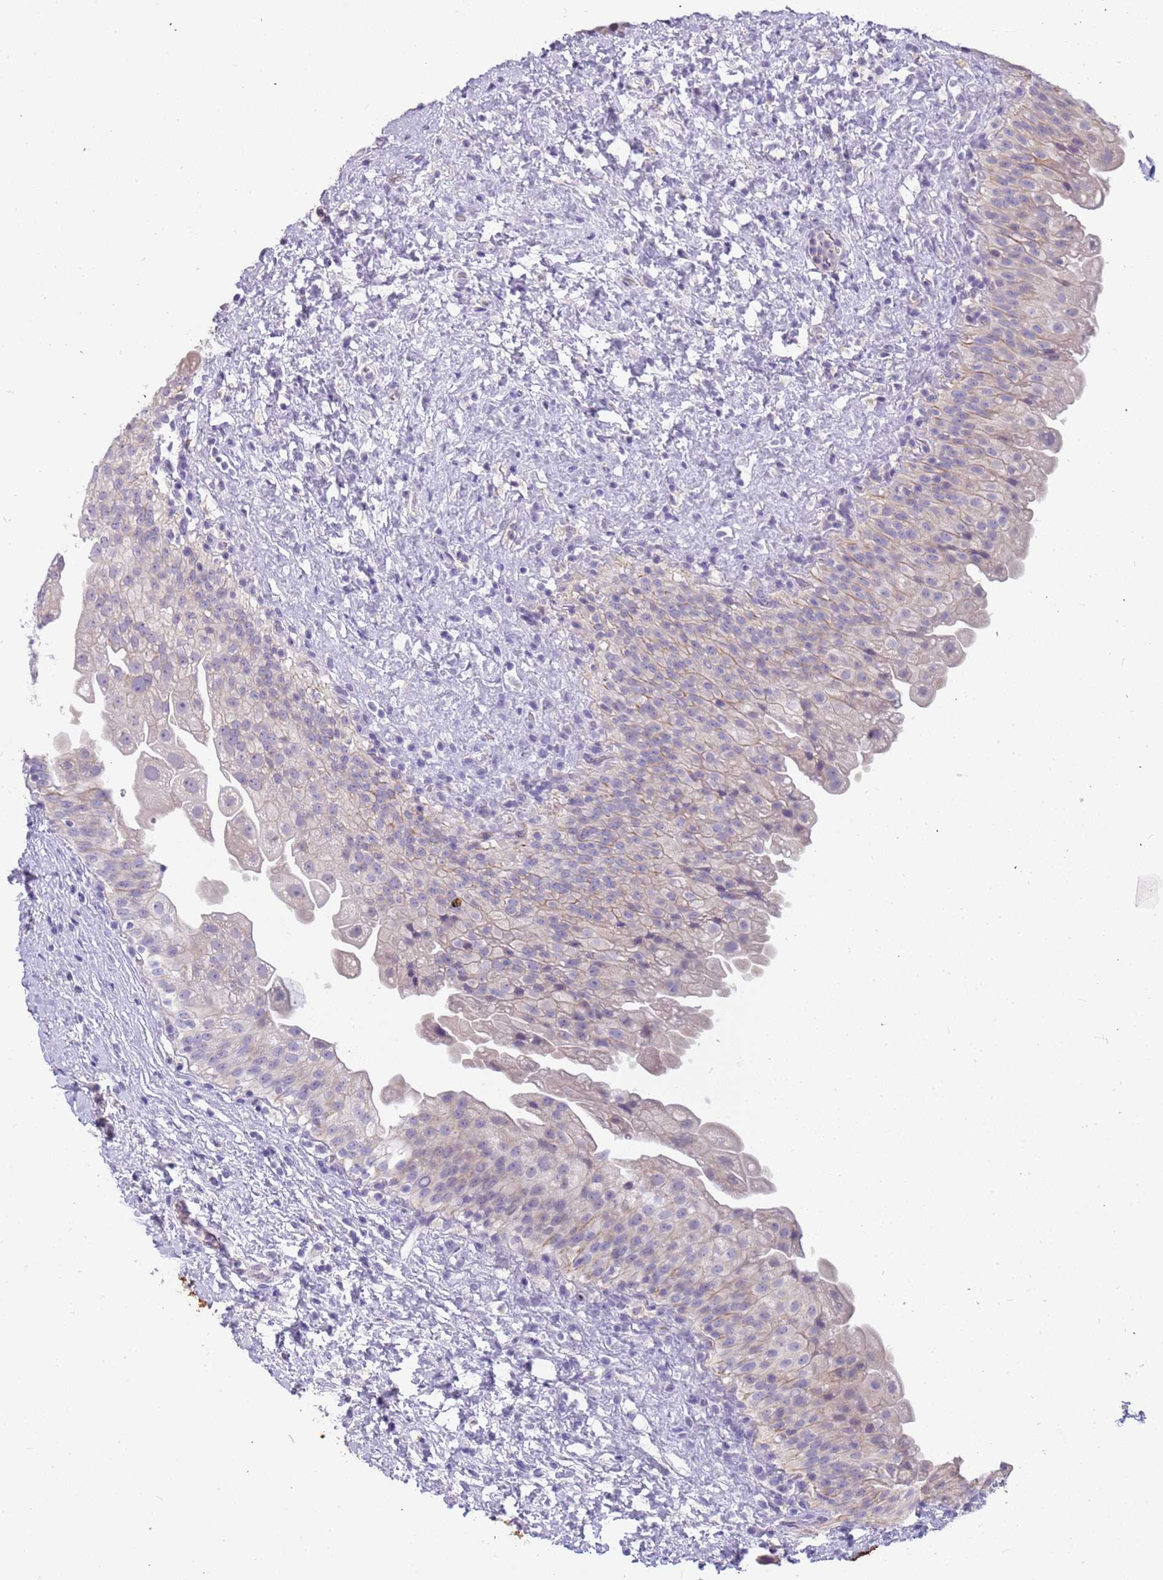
{"staining": {"intensity": "weak", "quantity": "<25%", "location": "cytoplasmic/membranous"}, "tissue": "urinary bladder", "cell_type": "Urothelial cells", "image_type": "normal", "snomed": [{"axis": "morphology", "description": "Normal tissue, NOS"}, {"axis": "topography", "description": "Urinary bladder"}], "caption": "Urinary bladder stained for a protein using immunohistochemistry demonstrates no positivity urothelial cells.", "gene": "RHCG", "patient": {"sex": "female", "age": 27}}